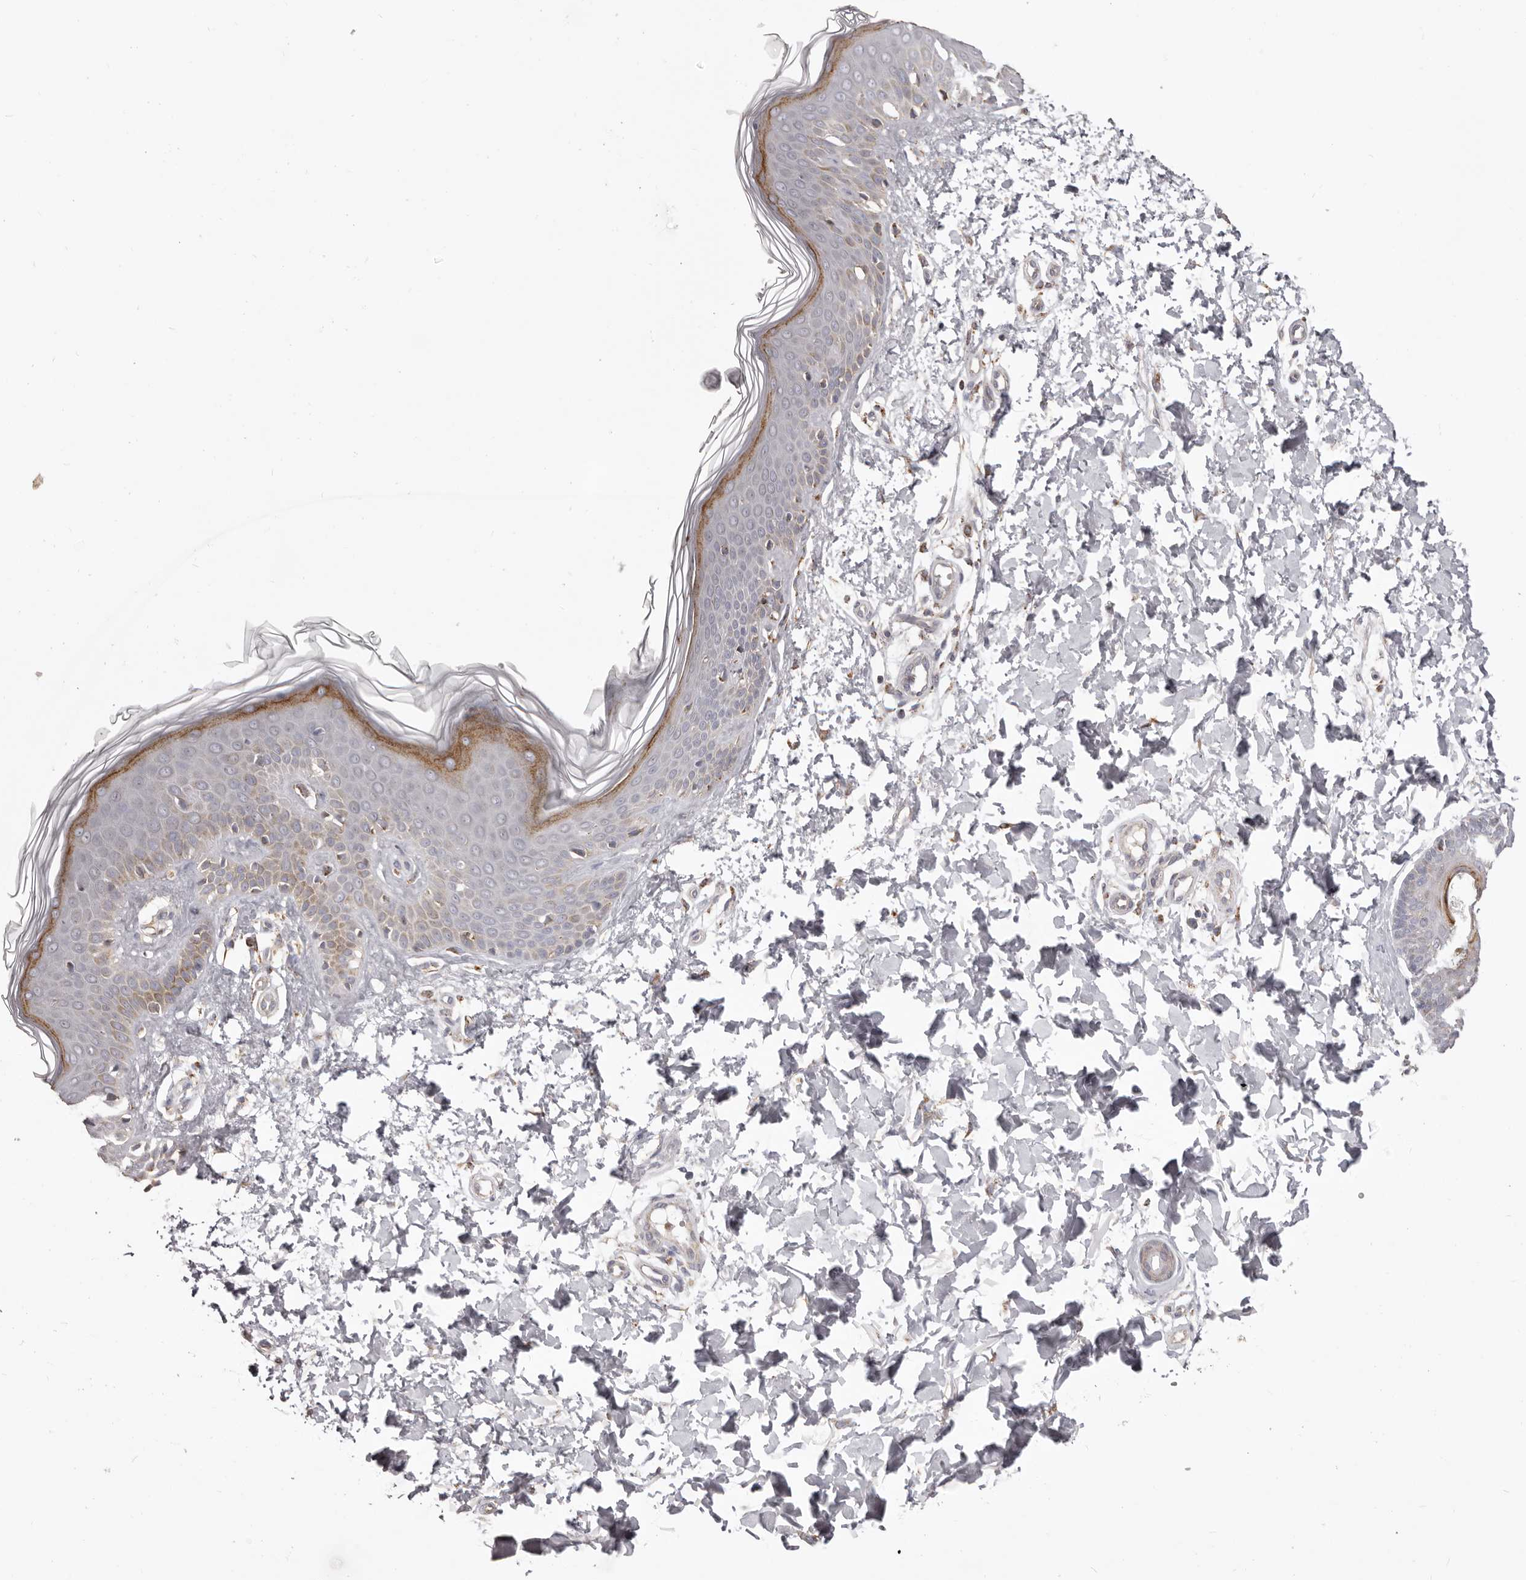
{"staining": {"intensity": "negative", "quantity": "none", "location": "none"}, "tissue": "skin", "cell_type": "Fibroblasts", "image_type": "normal", "snomed": [{"axis": "morphology", "description": "Normal tissue, NOS"}, {"axis": "topography", "description": "Skin"}], "caption": "A micrograph of skin stained for a protein reveals no brown staining in fibroblasts. (DAB IHC with hematoxylin counter stain).", "gene": "CHRM2", "patient": {"sex": "male", "age": 37}}